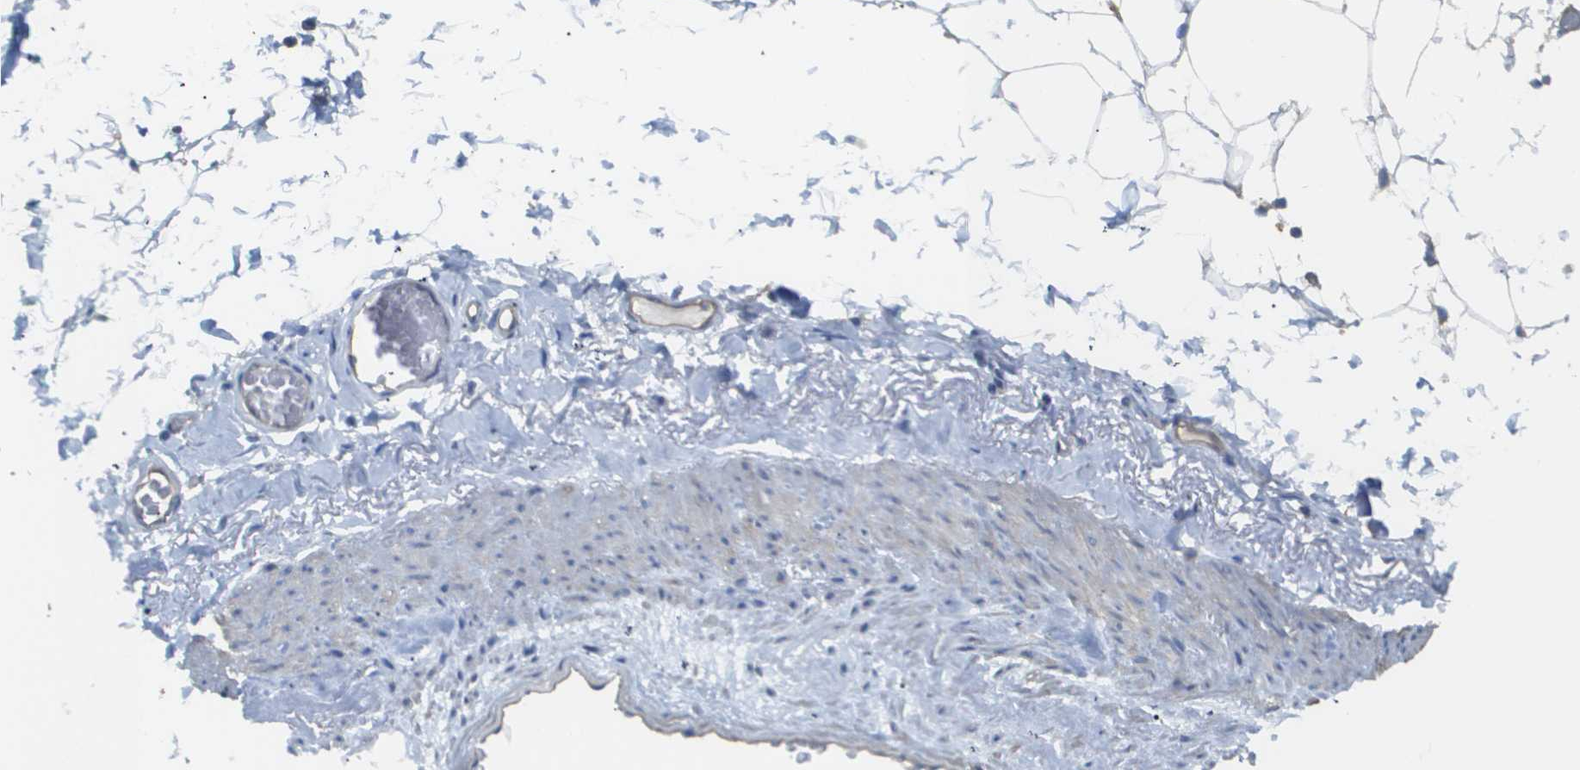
{"staining": {"intensity": "negative", "quantity": "none", "location": "none"}, "tissue": "adipose tissue", "cell_type": "Adipocytes", "image_type": "normal", "snomed": [{"axis": "morphology", "description": "Normal tissue, NOS"}, {"axis": "topography", "description": "Breast"}, {"axis": "topography", "description": "Soft tissue"}], "caption": "This histopathology image is of normal adipose tissue stained with IHC to label a protein in brown with the nuclei are counter-stained blue. There is no staining in adipocytes.", "gene": "MYL3", "patient": {"sex": "female", "age": 75}}